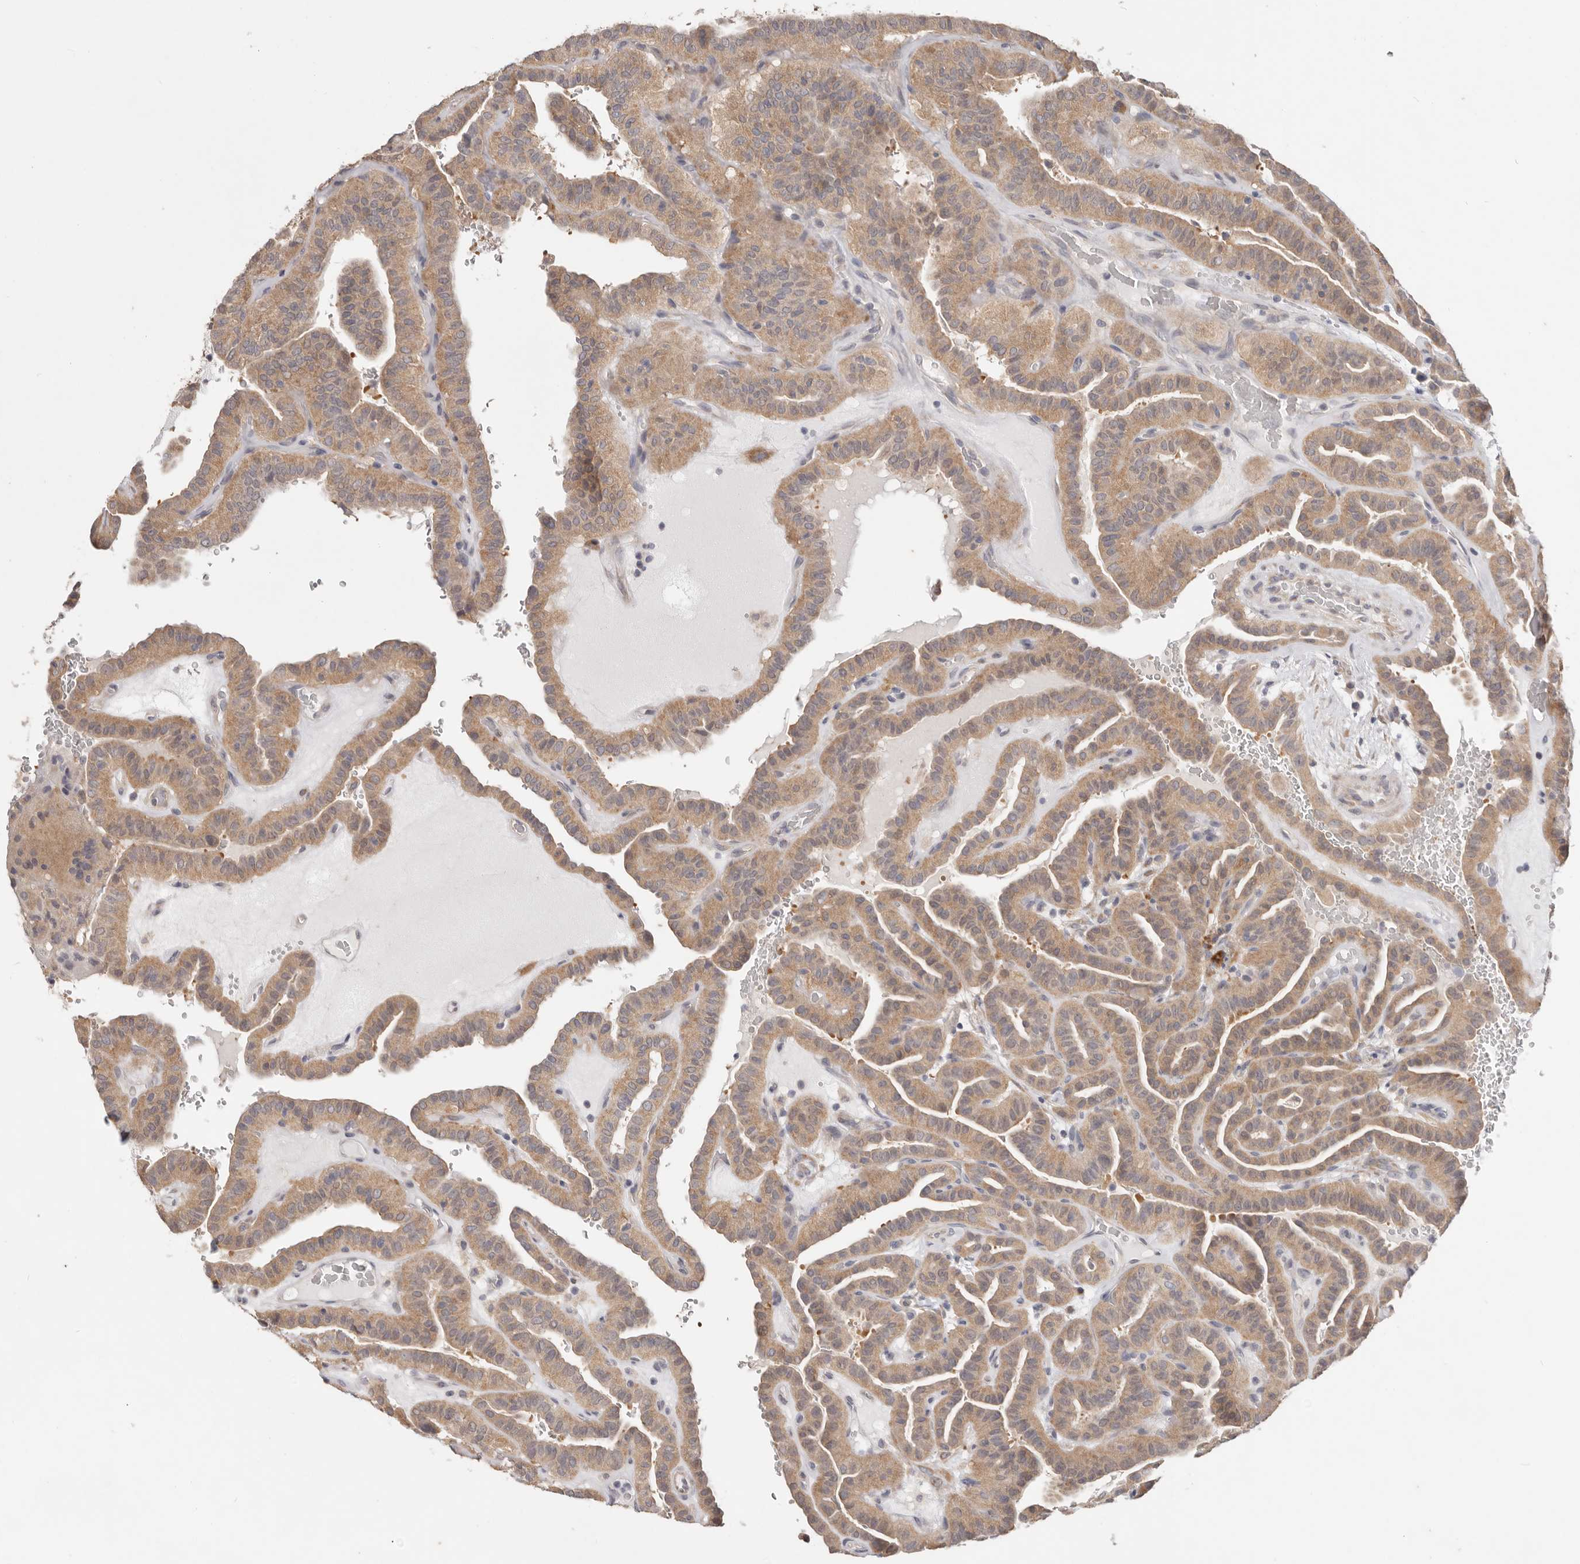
{"staining": {"intensity": "moderate", "quantity": ">75%", "location": "cytoplasmic/membranous"}, "tissue": "thyroid cancer", "cell_type": "Tumor cells", "image_type": "cancer", "snomed": [{"axis": "morphology", "description": "Papillary adenocarcinoma, NOS"}, {"axis": "topography", "description": "Thyroid gland"}], "caption": "Immunohistochemical staining of human thyroid cancer (papillary adenocarcinoma) reveals medium levels of moderate cytoplasmic/membranous protein positivity in about >75% of tumor cells.", "gene": "WDR77", "patient": {"sex": "male", "age": 77}}